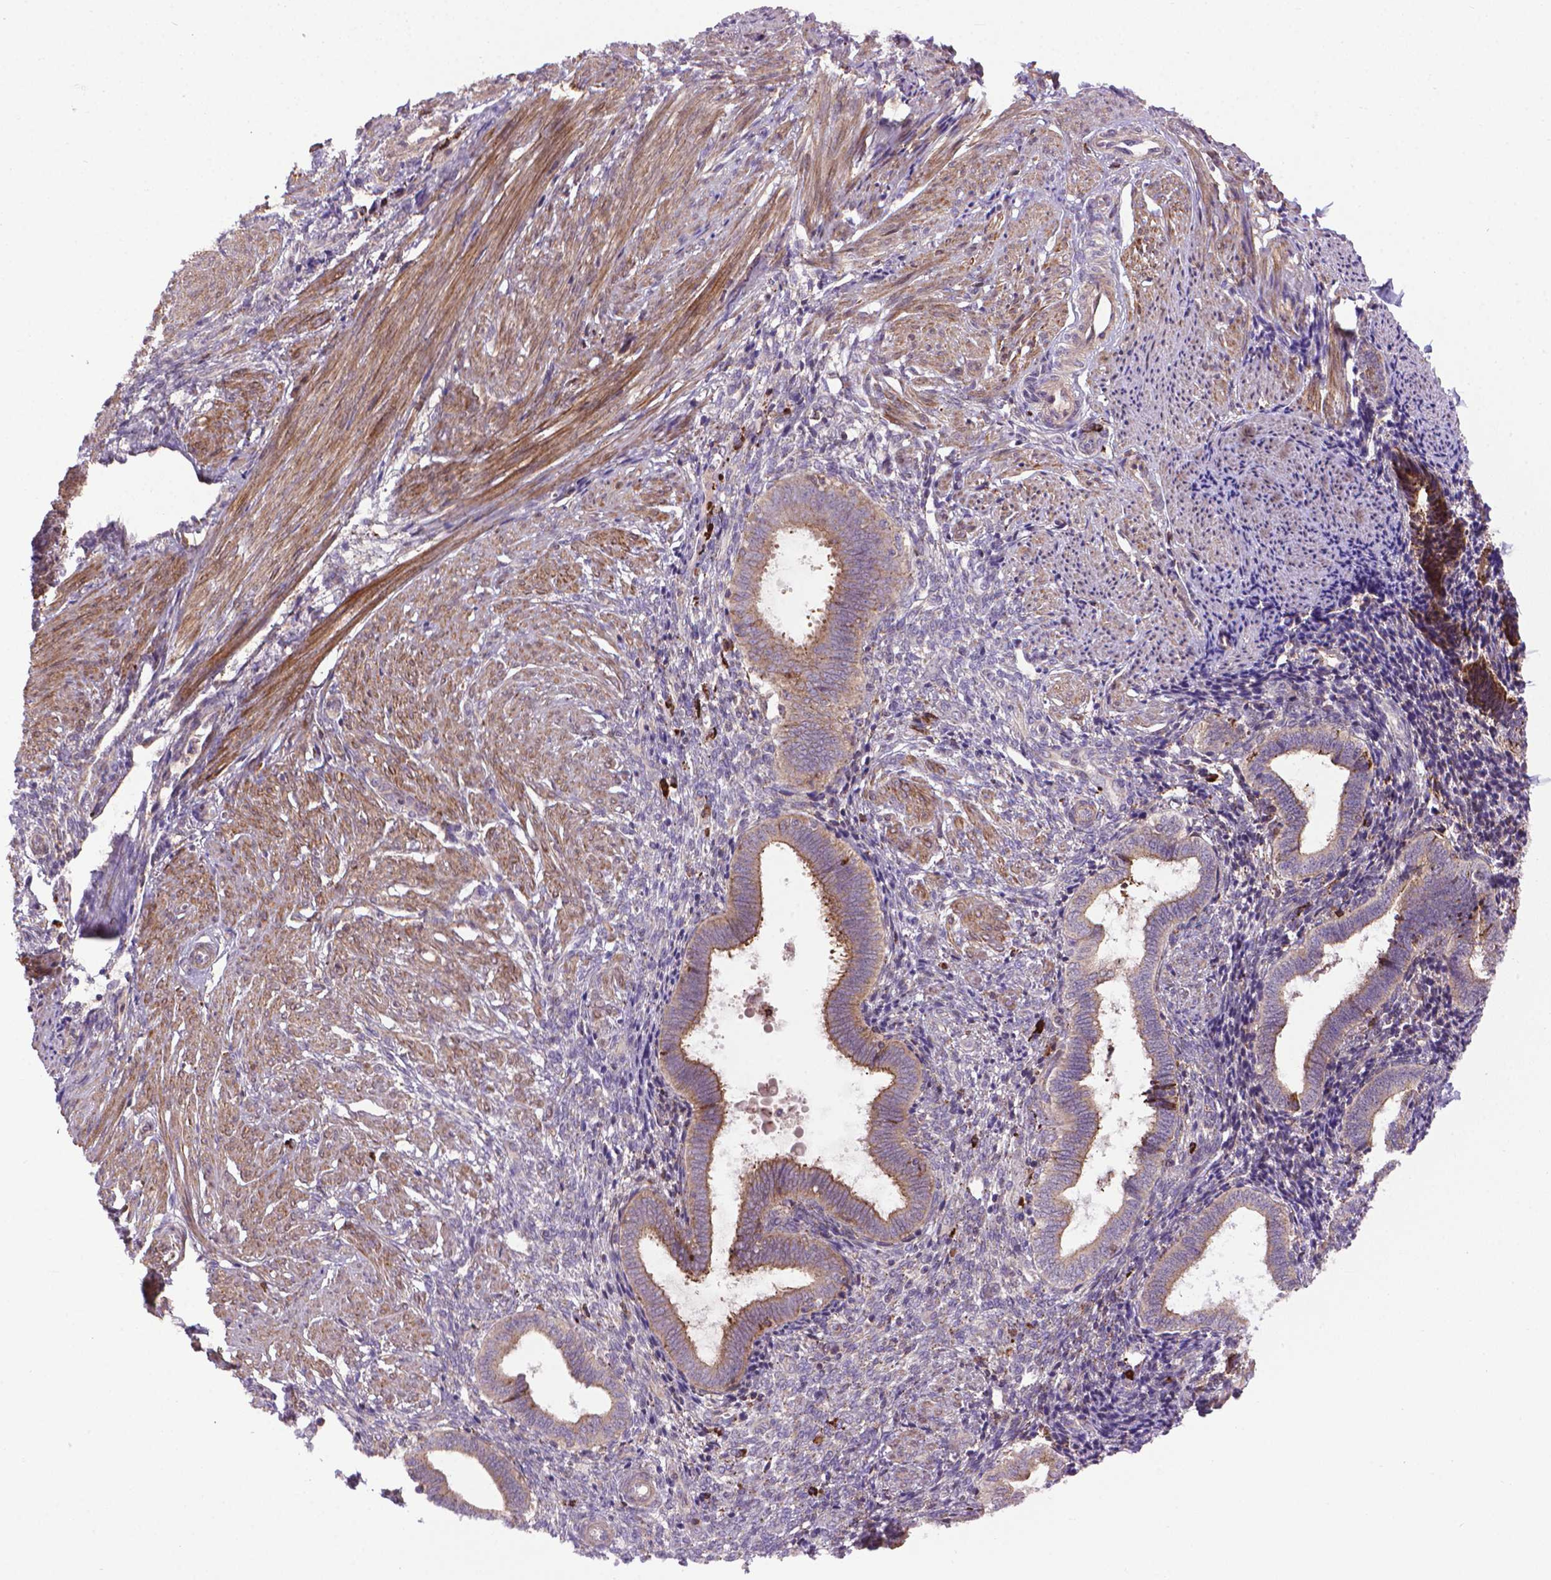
{"staining": {"intensity": "negative", "quantity": "none", "location": "none"}, "tissue": "endometrium", "cell_type": "Cells in endometrial stroma", "image_type": "normal", "snomed": [{"axis": "morphology", "description": "Normal tissue, NOS"}, {"axis": "topography", "description": "Endometrium"}], "caption": "A high-resolution image shows IHC staining of unremarkable endometrium, which displays no significant staining in cells in endometrial stroma.", "gene": "MYH14", "patient": {"sex": "female", "age": 42}}